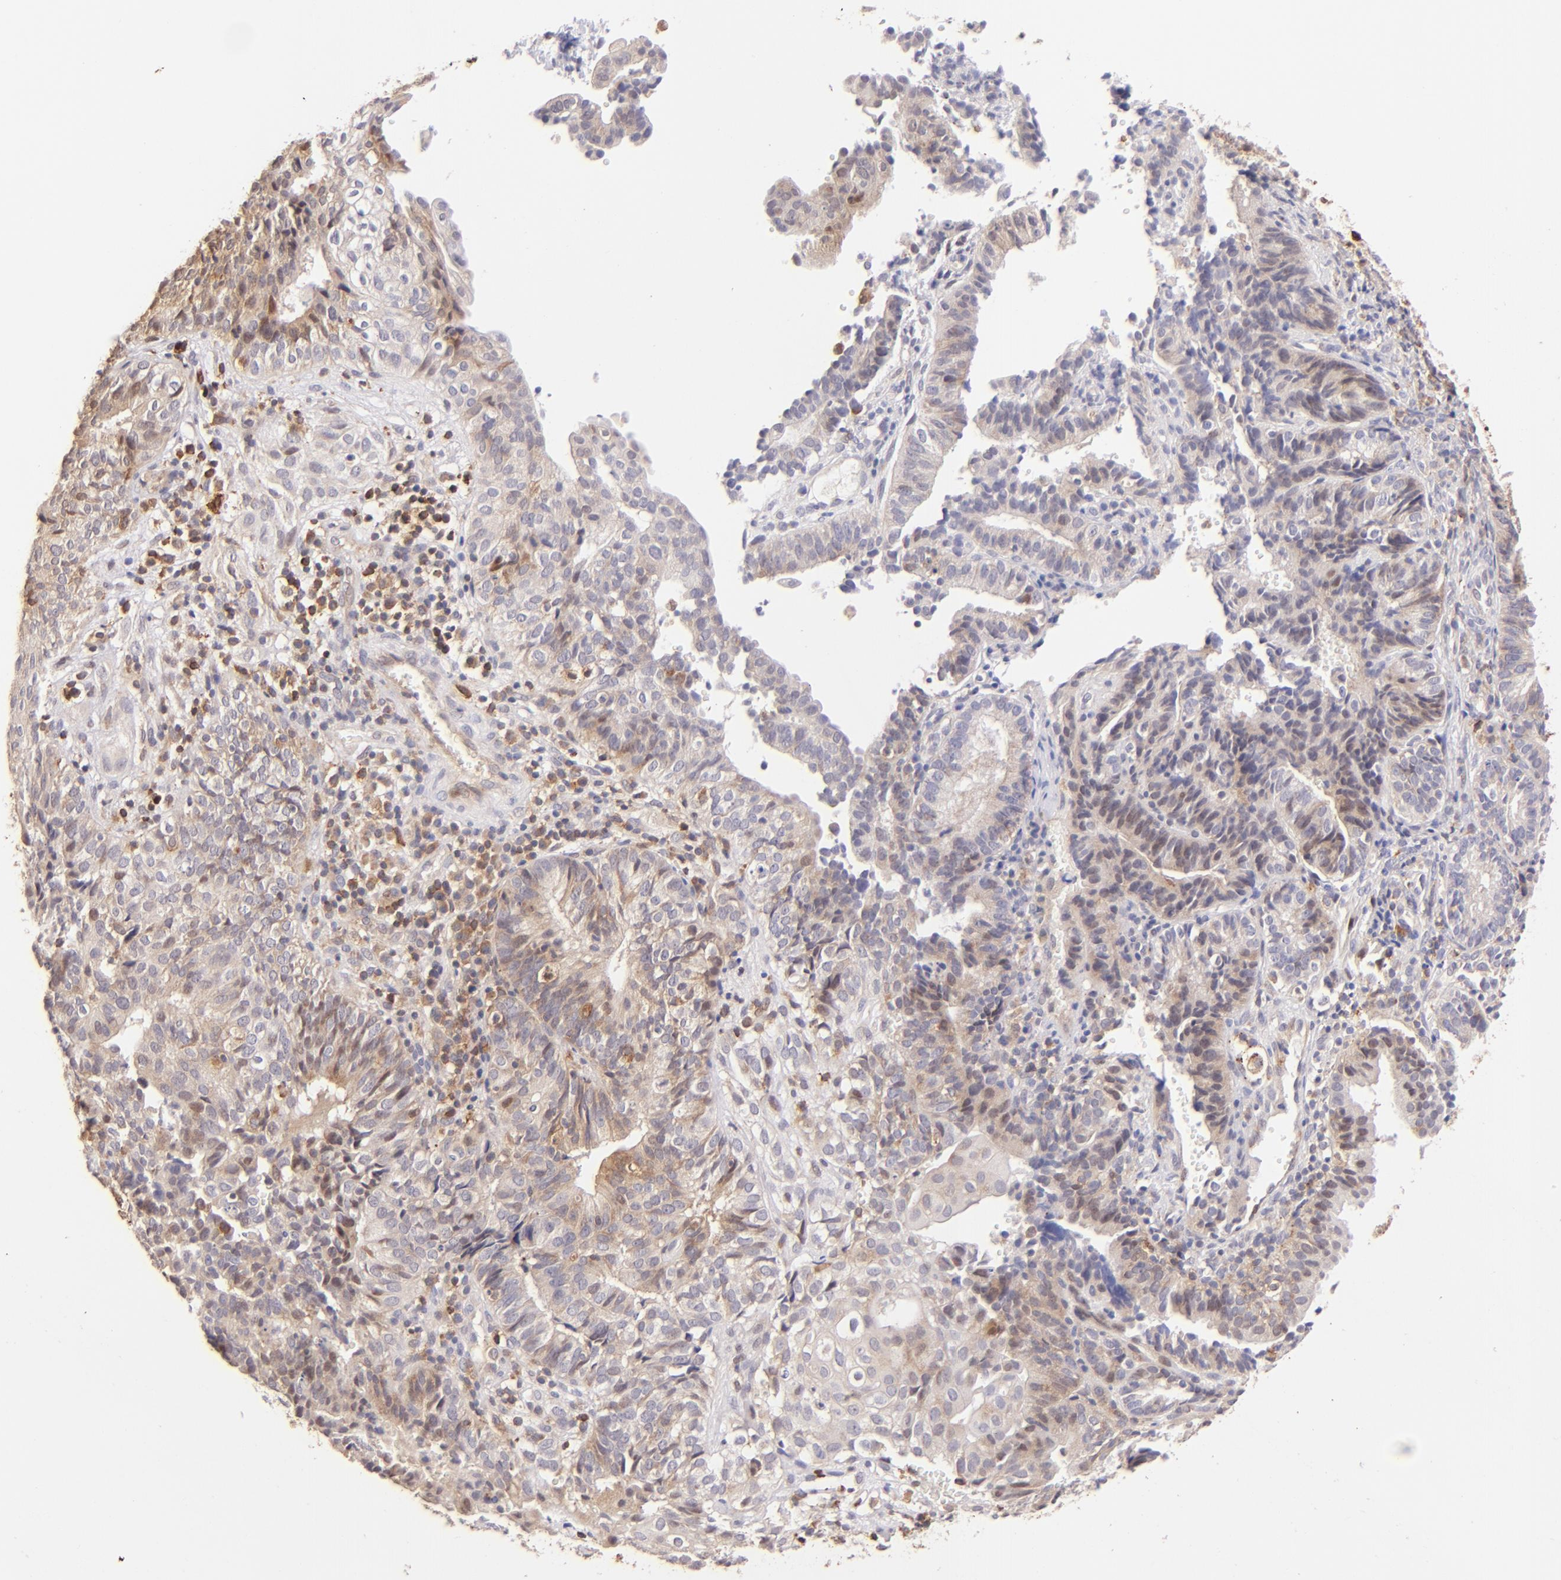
{"staining": {"intensity": "moderate", "quantity": "<25%", "location": "cytoplasmic/membranous"}, "tissue": "cervical cancer", "cell_type": "Tumor cells", "image_type": "cancer", "snomed": [{"axis": "morphology", "description": "Adenocarcinoma, NOS"}, {"axis": "topography", "description": "Cervix"}], "caption": "Human cervical adenocarcinoma stained with a brown dye exhibits moderate cytoplasmic/membranous positive staining in about <25% of tumor cells.", "gene": "BTK", "patient": {"sex": "female", "age": 60}}